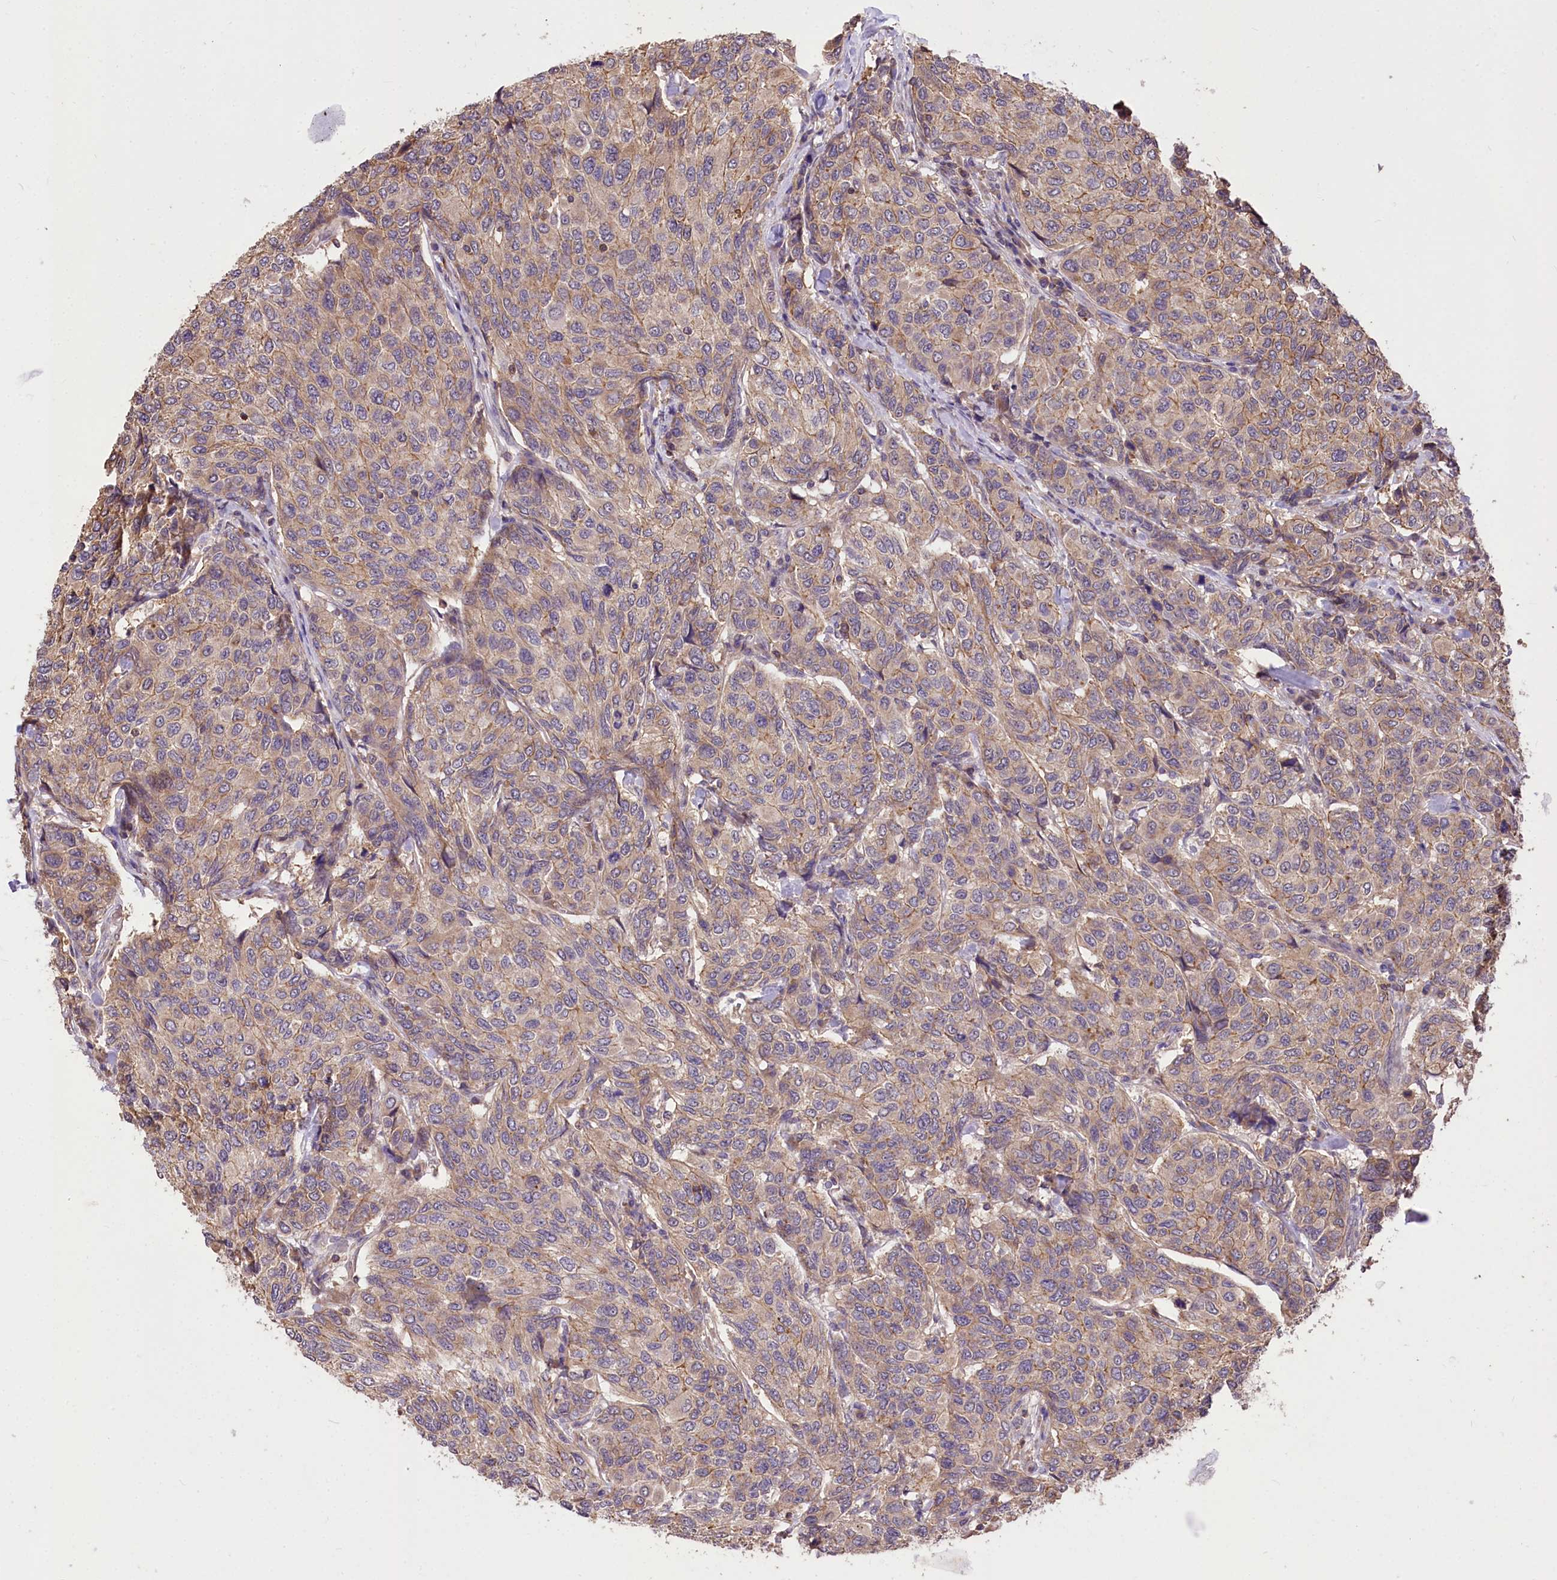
{"staining": {"intensity": "weak", "quantity": ">75%", "location": "cytoplasmic/membranous"}, "tissue": "breast cancer", "cell_type": "Tumor cells", "image_type": "cancer", "snomed": [{"axis": "morphology", "description": "Duct carcinoma"}, {"axis": "topography", "description": "Breast"}], "caption": "Immunohistochemical staining of human breast cancer shows weak cytoplasmic/membranous protein staining in about >75% of tumor cells.", "gene": "SERGEF", "patient": {"sex": "female", "age": 55}}